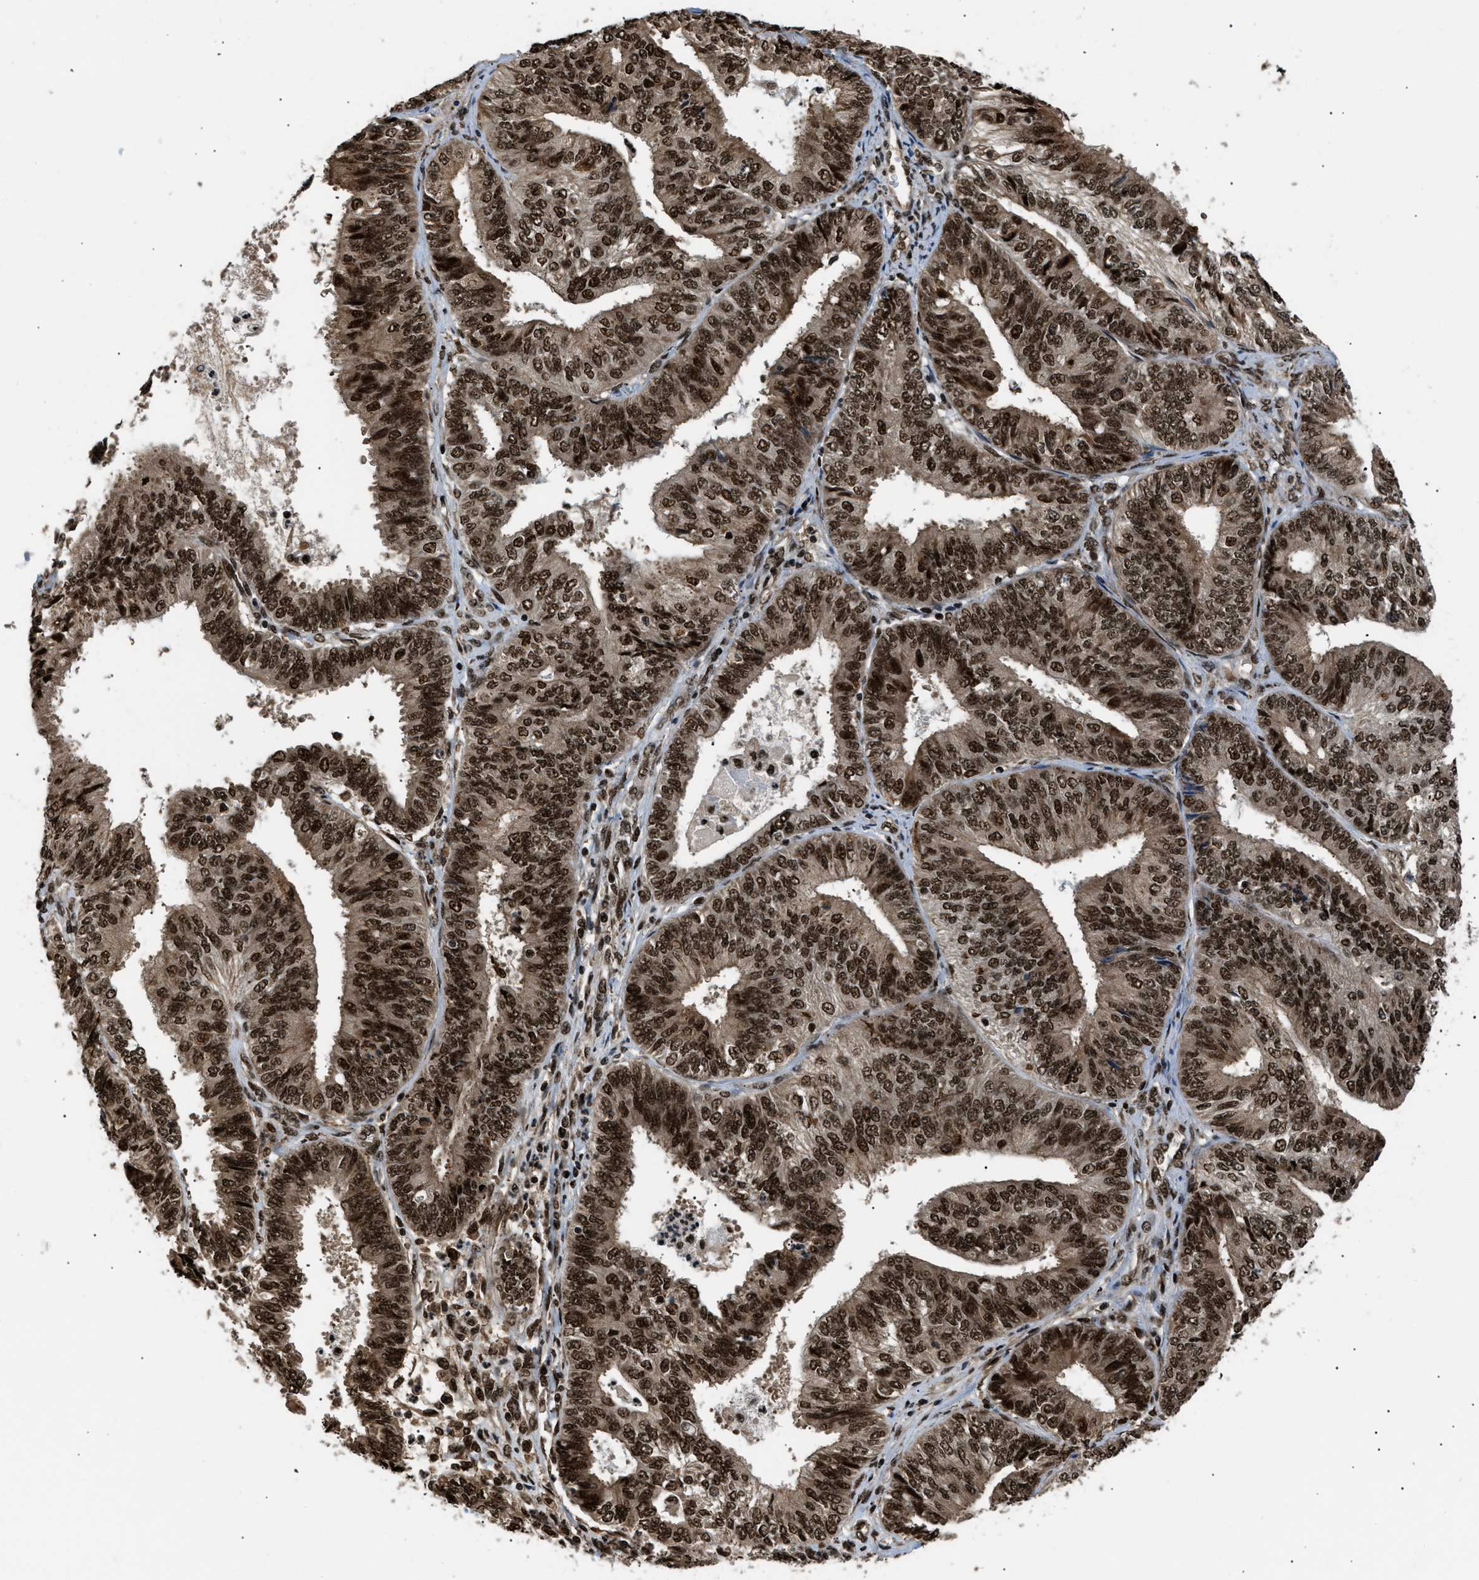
{"staining": {"intensity": "strong", "quantity": ">75%", "location": "cytoplasmic/membranous,nuclear"}, "tissue": "endometrial cancer", "cell_type": "Tumor cells", "image_type": "cancer", "snomed": [{"axis": "morphology", "description": "Adenocarcinoma, NOS"}, {"axis": "topography", "description": "Endometrium"}], "caption": "Adenocarcinoma (endometrial) tissue reveals strong cytoplasmic/membranous and nuclear staining in approximately >75% of tumor cells", "gene": "RBM5", "patient": {"sex": "female", "age": 58}}